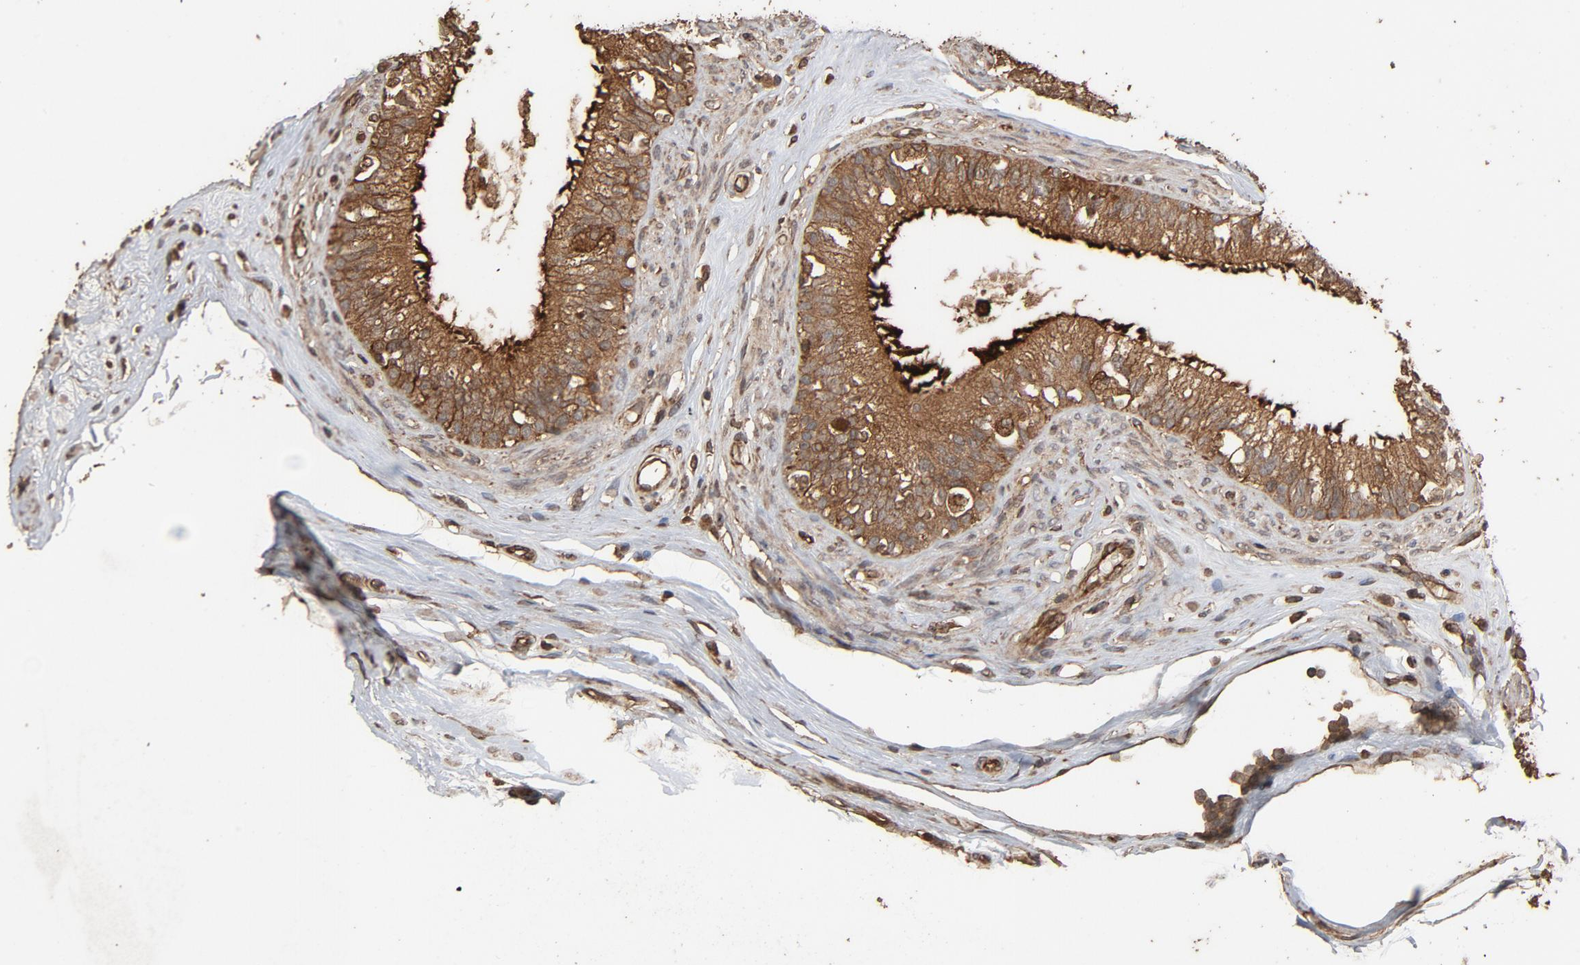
{"staining": {"intensity": "strong", "quantity": ">75%", "location": "cytoplasmic/membranous"}, "tissue": "epididymis", "cell_type": "Glandular cells", "image_type": "normal", "snomed": [{"axis": "morphology", "description": "Normal tissue, NOS"}, {"axis": "morphology", "description": "Inflammation, NOS"}, {"axis": "topography", "description": "Epididymis"}], "caption": "Strong cytoplasmic/membranous positivity is identified in approximately >75% of glandular cells in unremarkable epididymis. (Stains: DAB in brown, nuclei in blue, Microscopy: brightfield microscopy at high magnification).", "gene": "RPS6KA6", "patient": {"sex": "male", "age": 84}}